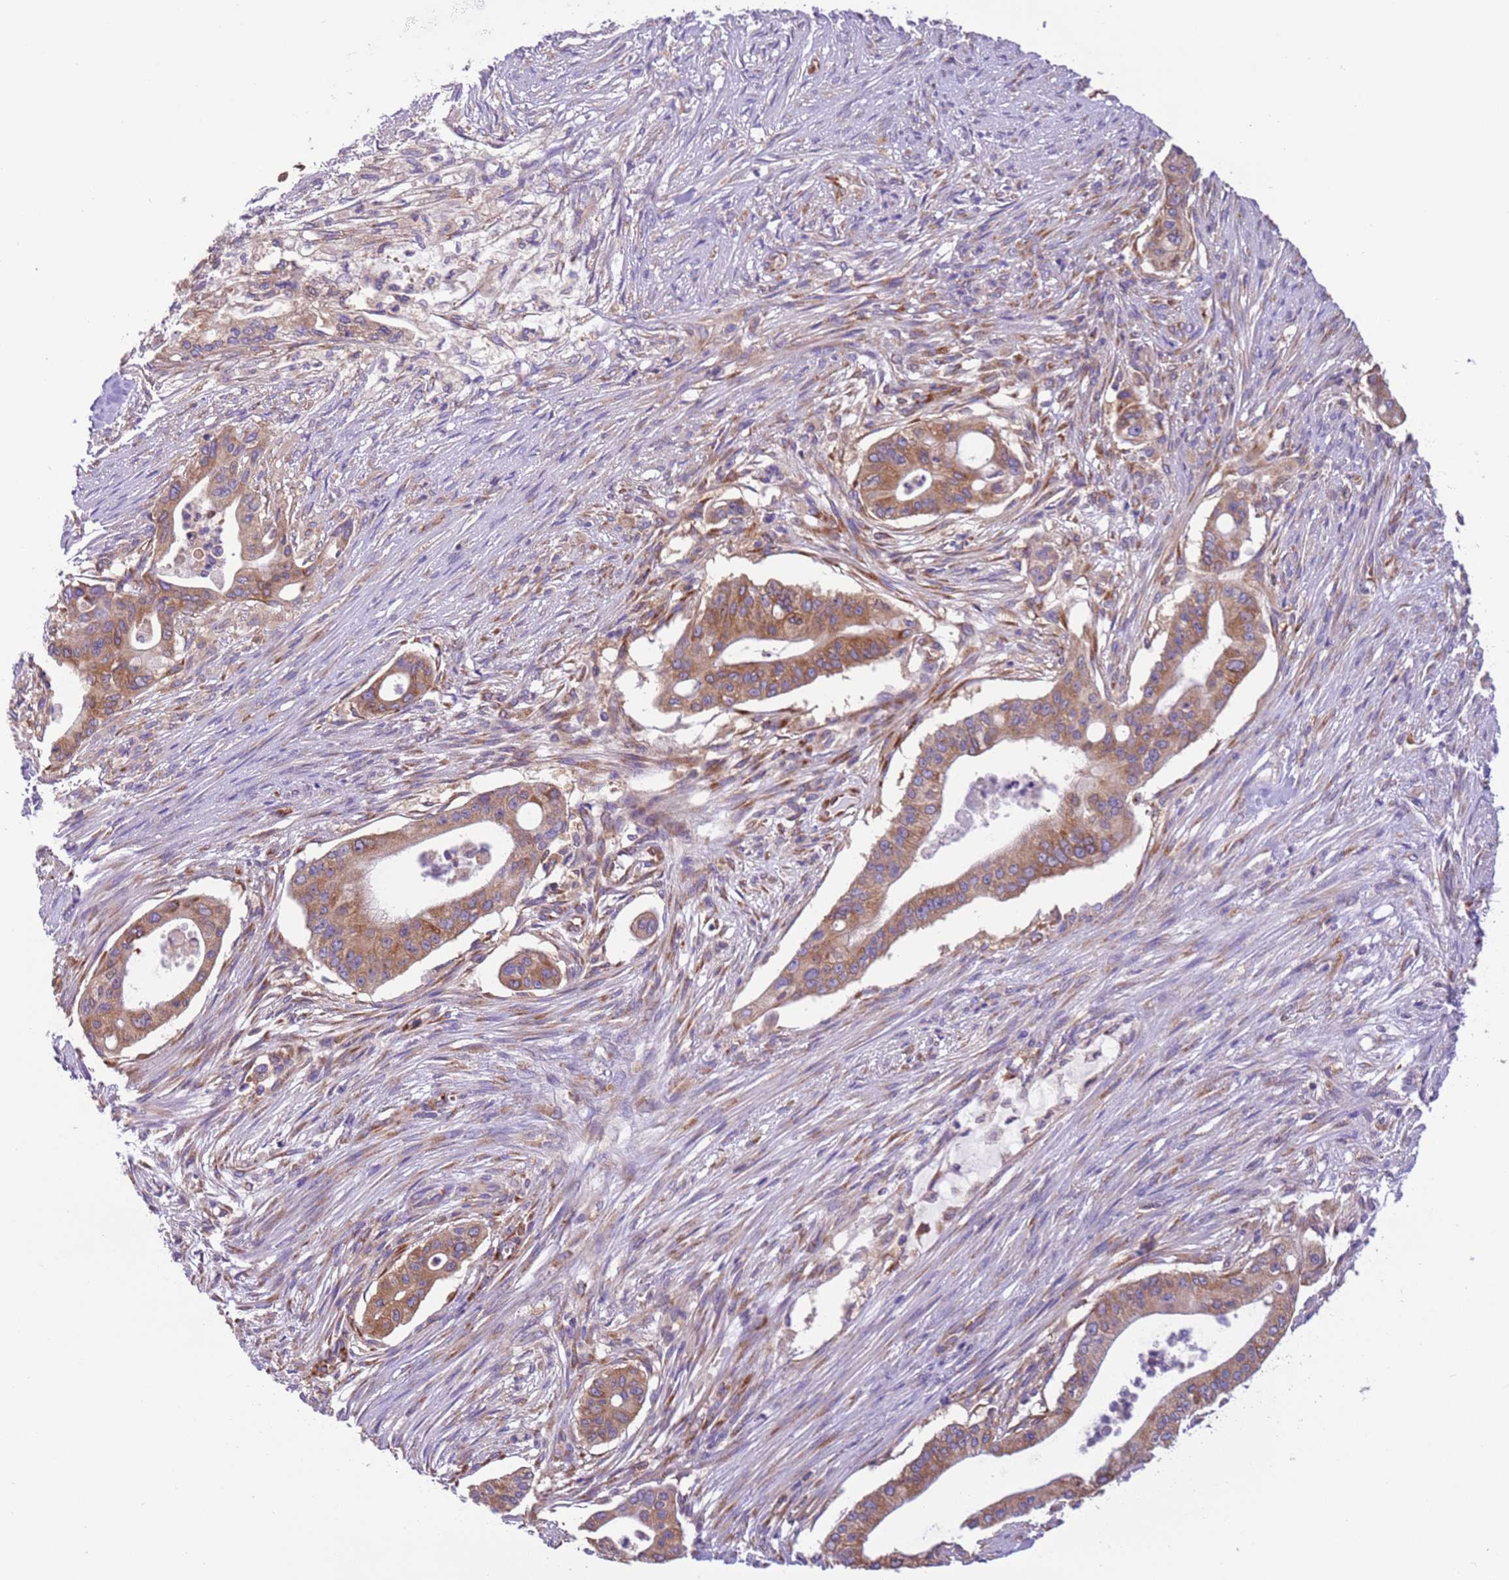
{"staining": {"intensity": "moderate", "quantity": ">75%", "location": "cytoplasmic/membranous"}, "tissue": "pancreatic cancer", "cell_type": "Tumor cells", "image_type": "cancer", "snomed": [{"axis": "morphology", "description": "Adenocarcinoma, NOS"}, {"axis": "topography", "description": "Pancreas"}], "caption": "The immunohistochemical stain highlights moderate cytoplasmic/membranous staining in tumor cells of pancreatic cancer tissue.", "gene": "VARS1", "patient": {"sex": "male", "age": 46}}